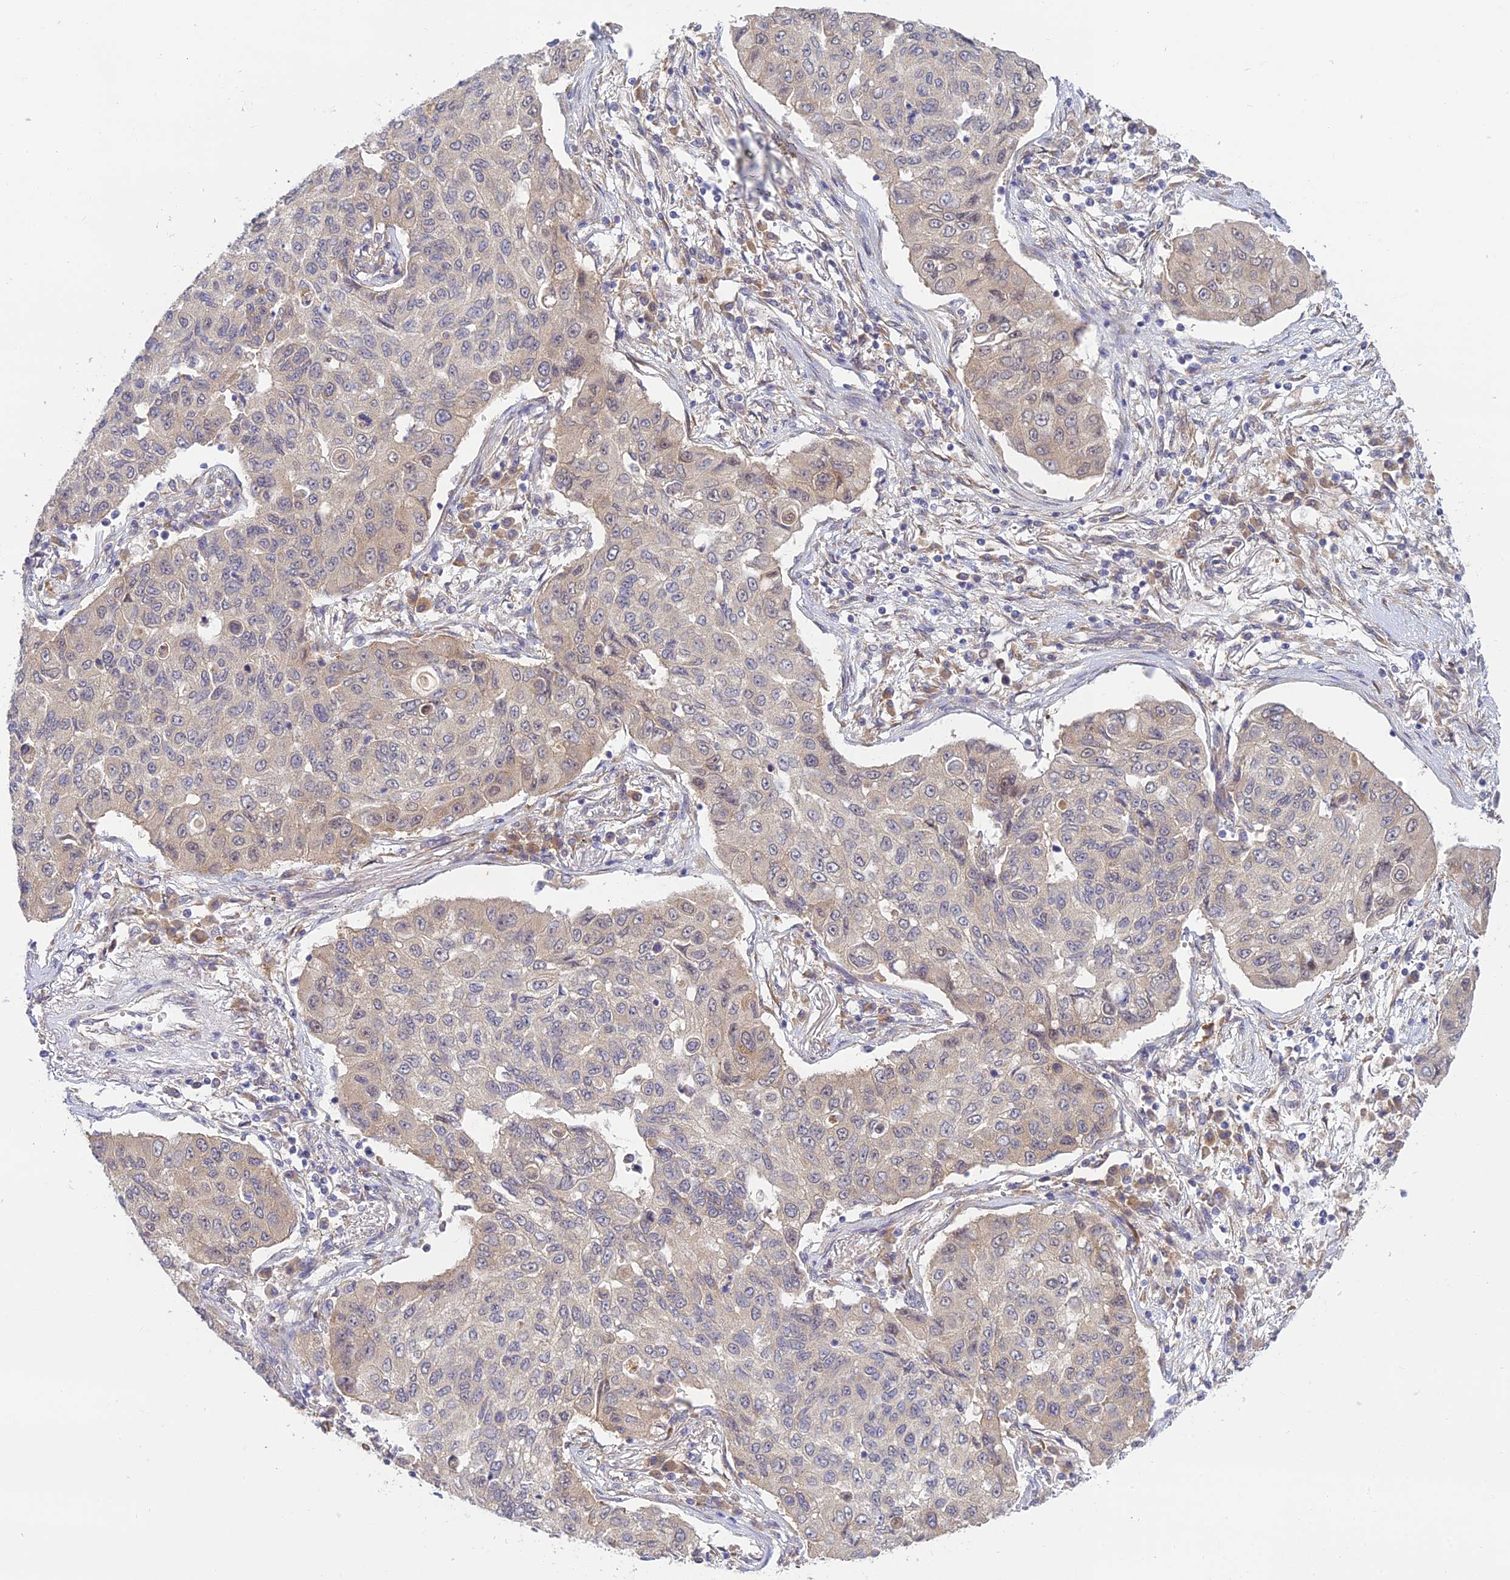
{"staining": {"intensity": "weak", "quantity": "<25%", "location": "cytoplasmic/membranous"}, "tissue": "lung cancer", "cell_type": "Tumor cells", "image_type": "cancer", "snomed": [{"axis": "morphology", "description": "Squamous cell carcinoma, NOS"}, {"axis": "topography", "description": "Lung"}], "caption": "An image of squamous cell carcinoma (lung) stained for a protein shows no brown staining in tumor cells.", "gene": "SKIC8", "patient": {"sex": "male", "age": 74}}